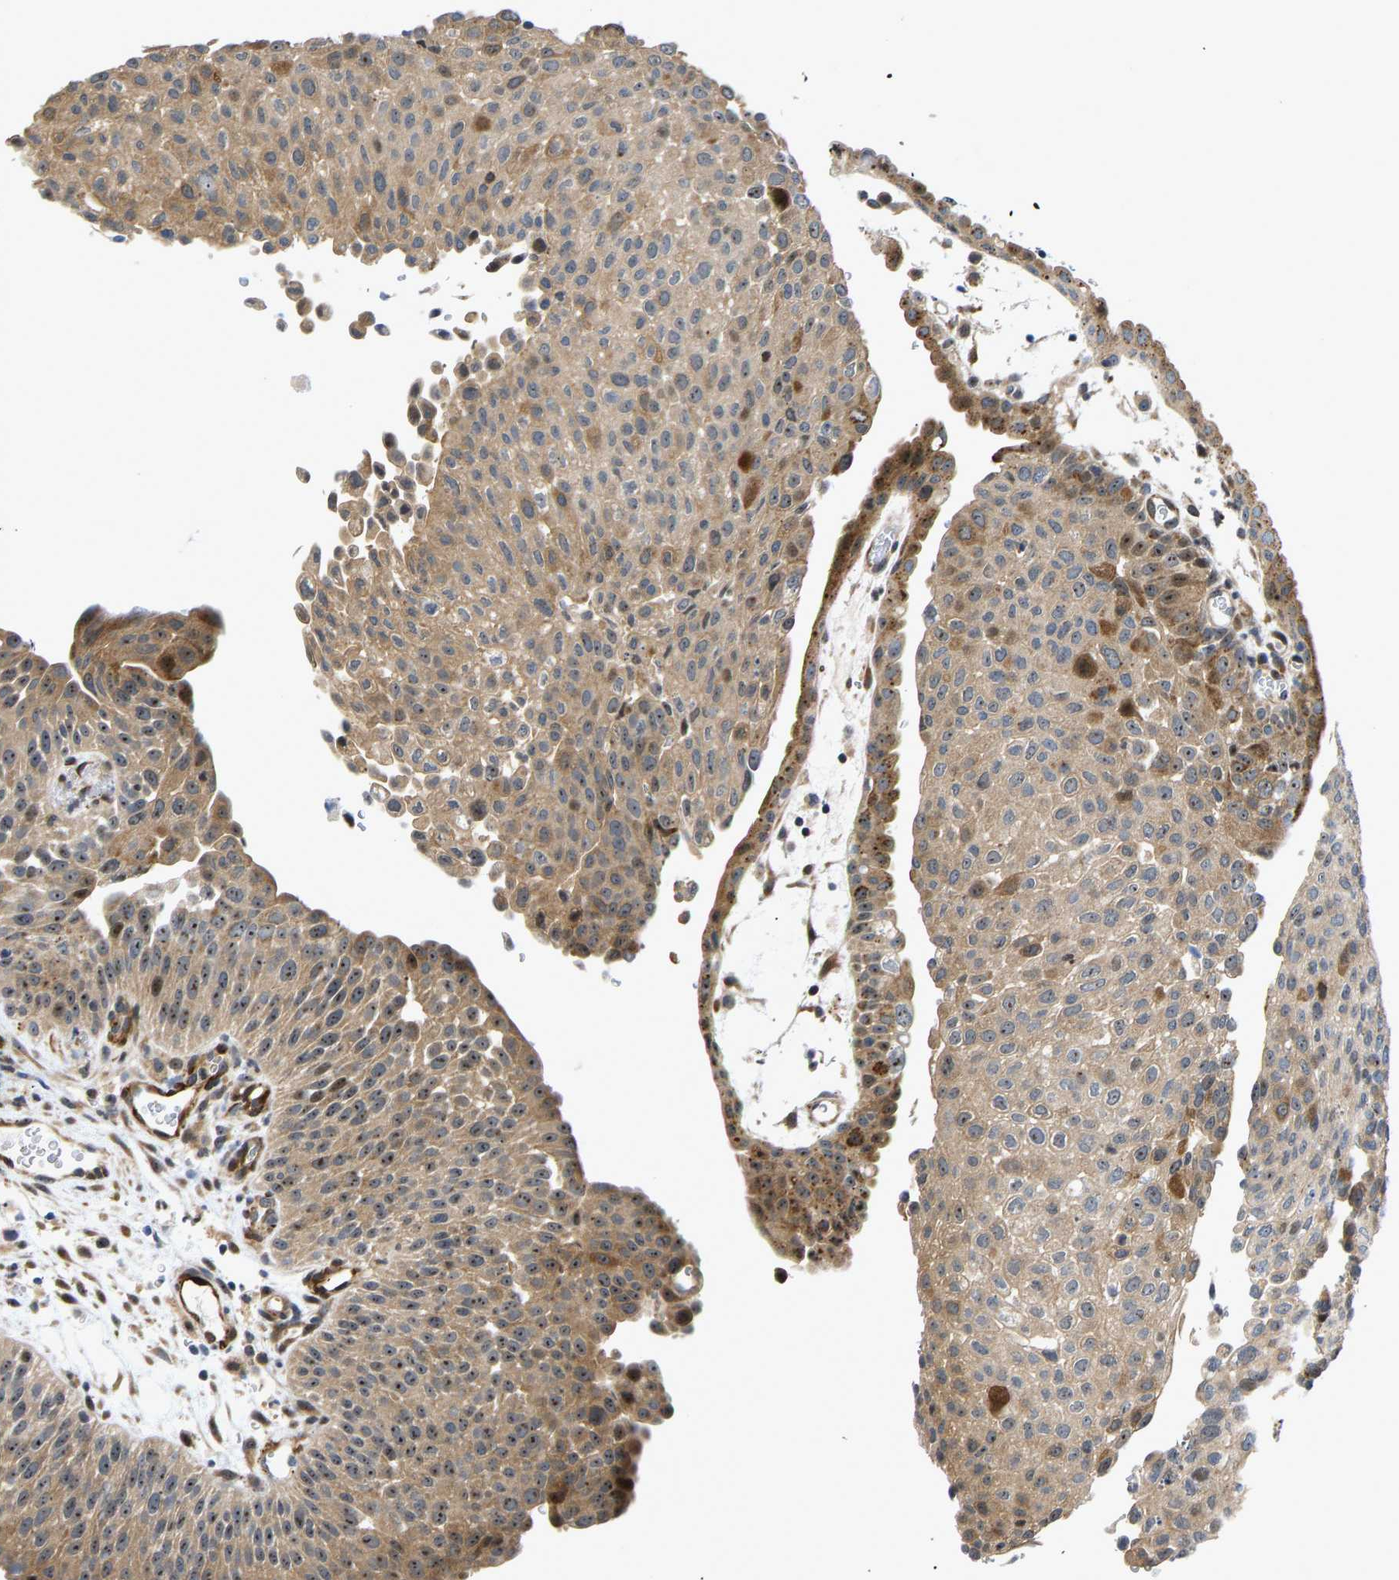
{"staining": {"intensity": "moderate", "quantity": ">75%", "location": "cytoplasmic/membranous,nuclear"}, "tissue": "urothelial cancer", "cell_type": "Tumor cells", "image_type": "cancer", "snomed": [{"axis": "morphology", "description": "Urothelial carcinoma, Low grade"}, {"axis": "morphology", "description": "Urothelial carcinoma, High grade"}, {"axis": "topography", "description": "Urinary bladder"}], "caption": "A histopathology image showing moderate cytoplasmic/membranous and nuclear staining in about >75% of tumor cells in urothelial carcinoma (high-grade), as visualized by brown immunohistochemical staining.", "gene": "RESF1", "patient": {"sex": "male", "age": 35}}